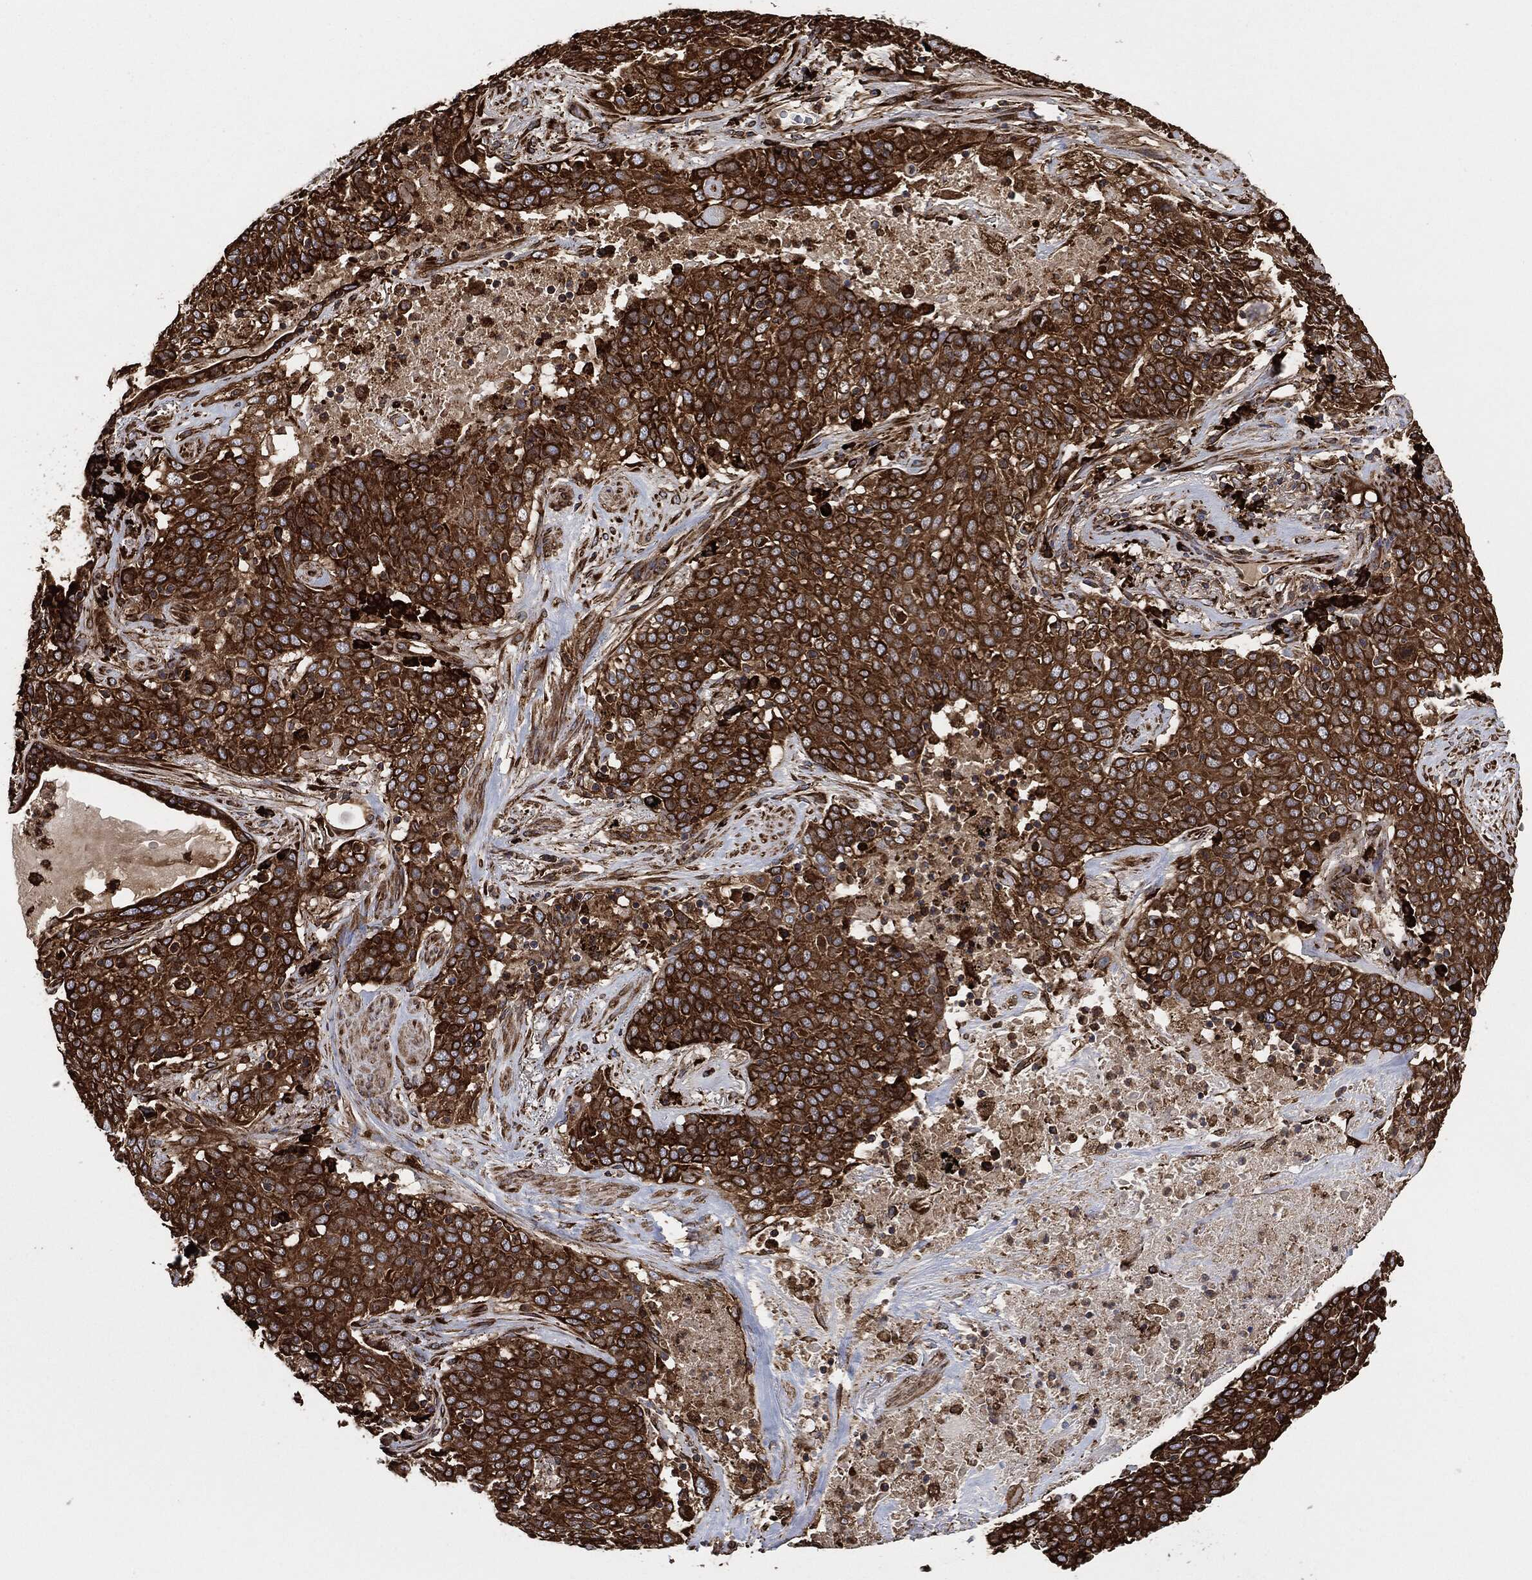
{"staining": {"intensity": "strong", "quantity": ">75%", "location": "cytoplasmic/membranous"}, "tissue": "lung cancer", "cell_type": "Tumor cells", "image_type": "cancer", "snomed": [{"axis": "morphology", "description": "Squamous cell carcinoma, NOS"}, {"axis": "topography", "description": "Lung"}], "caption": "IHC (DAB (3,3'-diaminobenzidine)) staining of lung cancer (squamous cell carcinoma) displays strong cytoplasmic/membranous protein staining in about >75% of tumor cells.", "gene": "AMFR", "patient": {"sex": "male", "age": 82}}